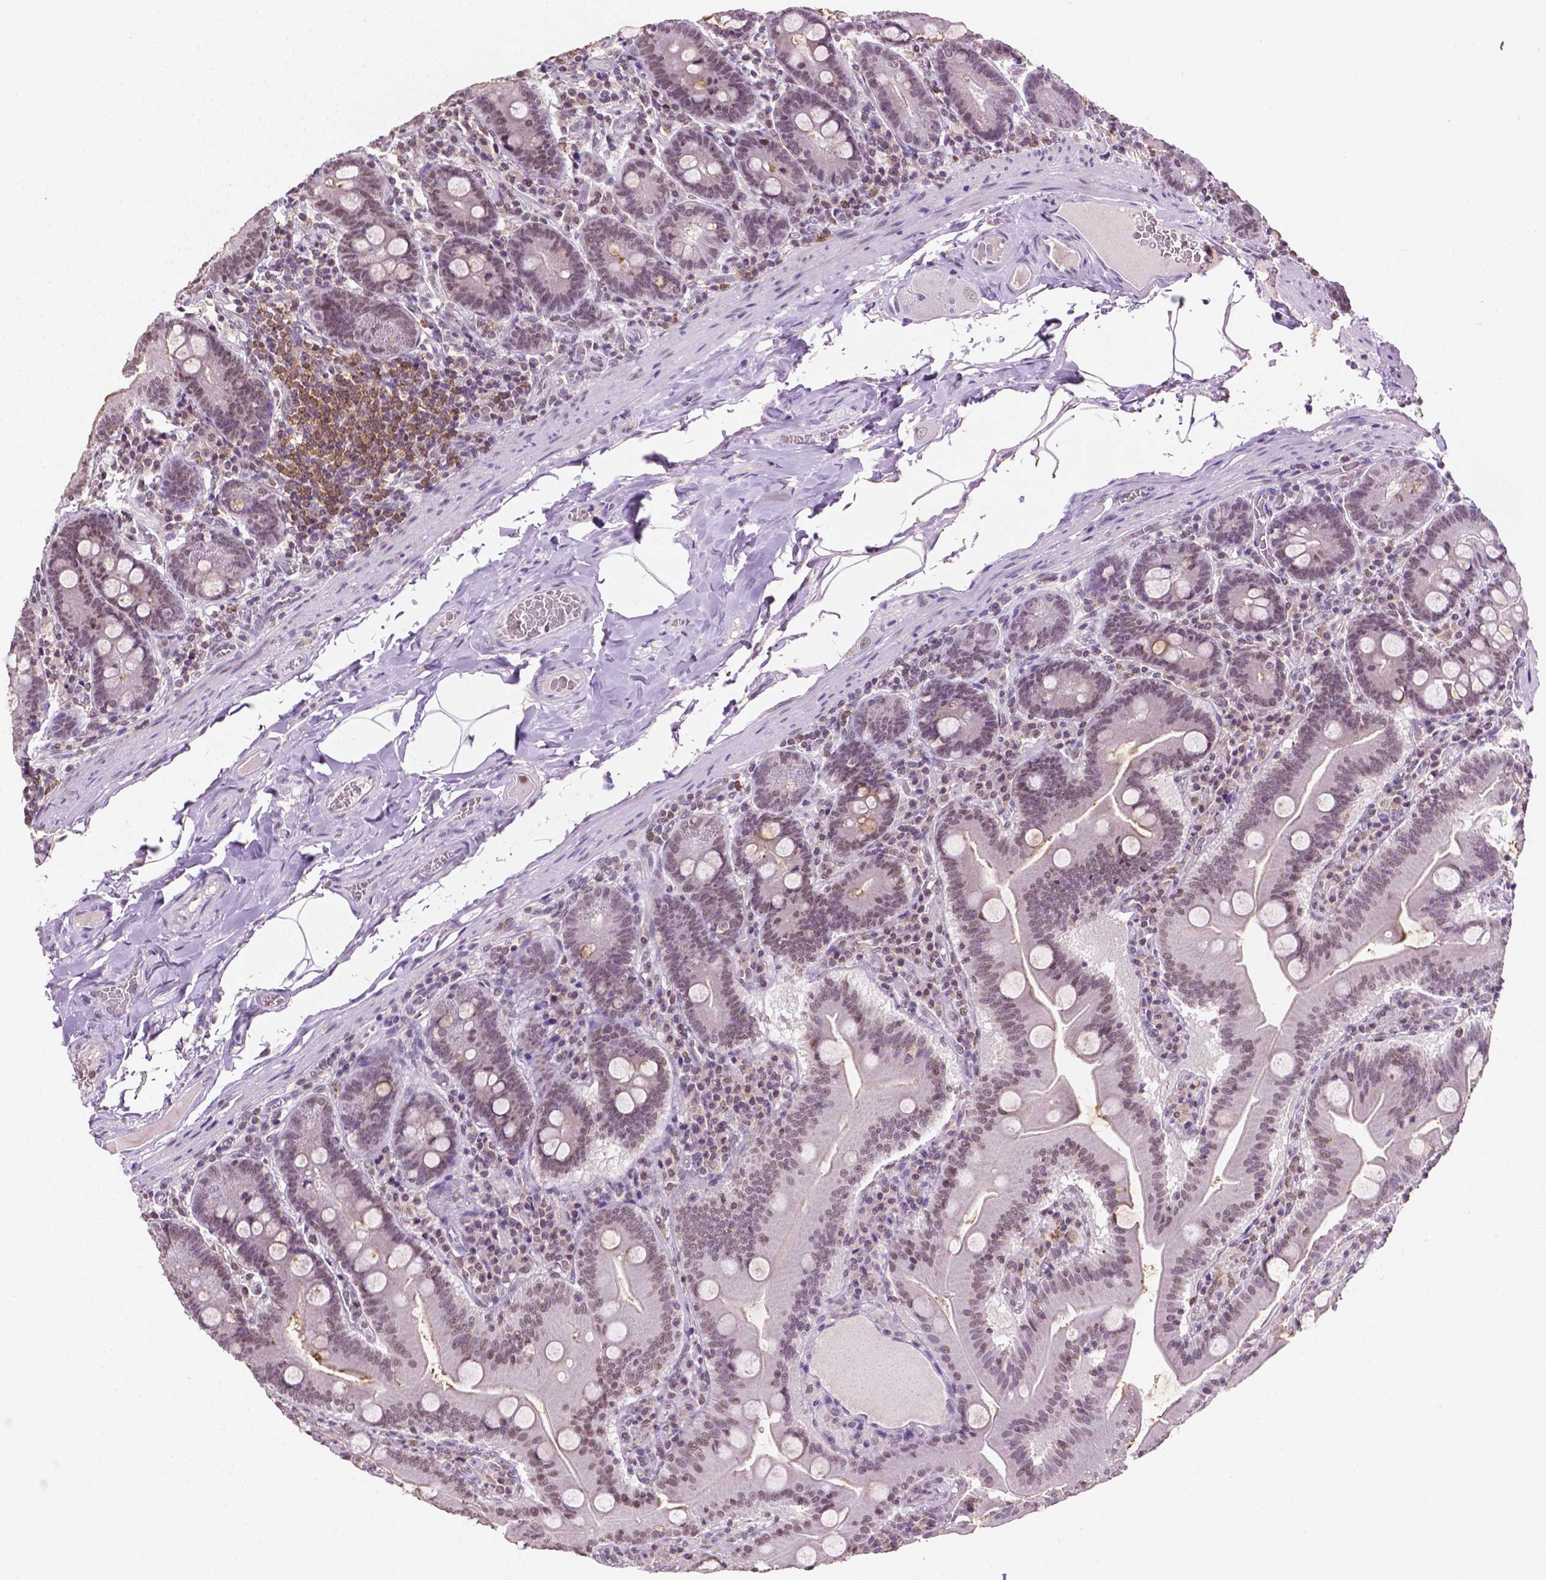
{"staining": {"intensity": "negative", "quantity": "none", "location": "none"}, "tissue": "small intestine", "cell_type": "Glandular cells", "image_type": "normal", "snomed": [{"axis": "morphology", "description": "Normal tissue, NOS"}, {"axis": "topography", "description": "Small intestine"}], "caption": "There is no significant expression in glandular cells of small intestine. Nuclei are stained in blue.", "gene": "PTPN6", "patient": {"sex": "male", "age": 37}}